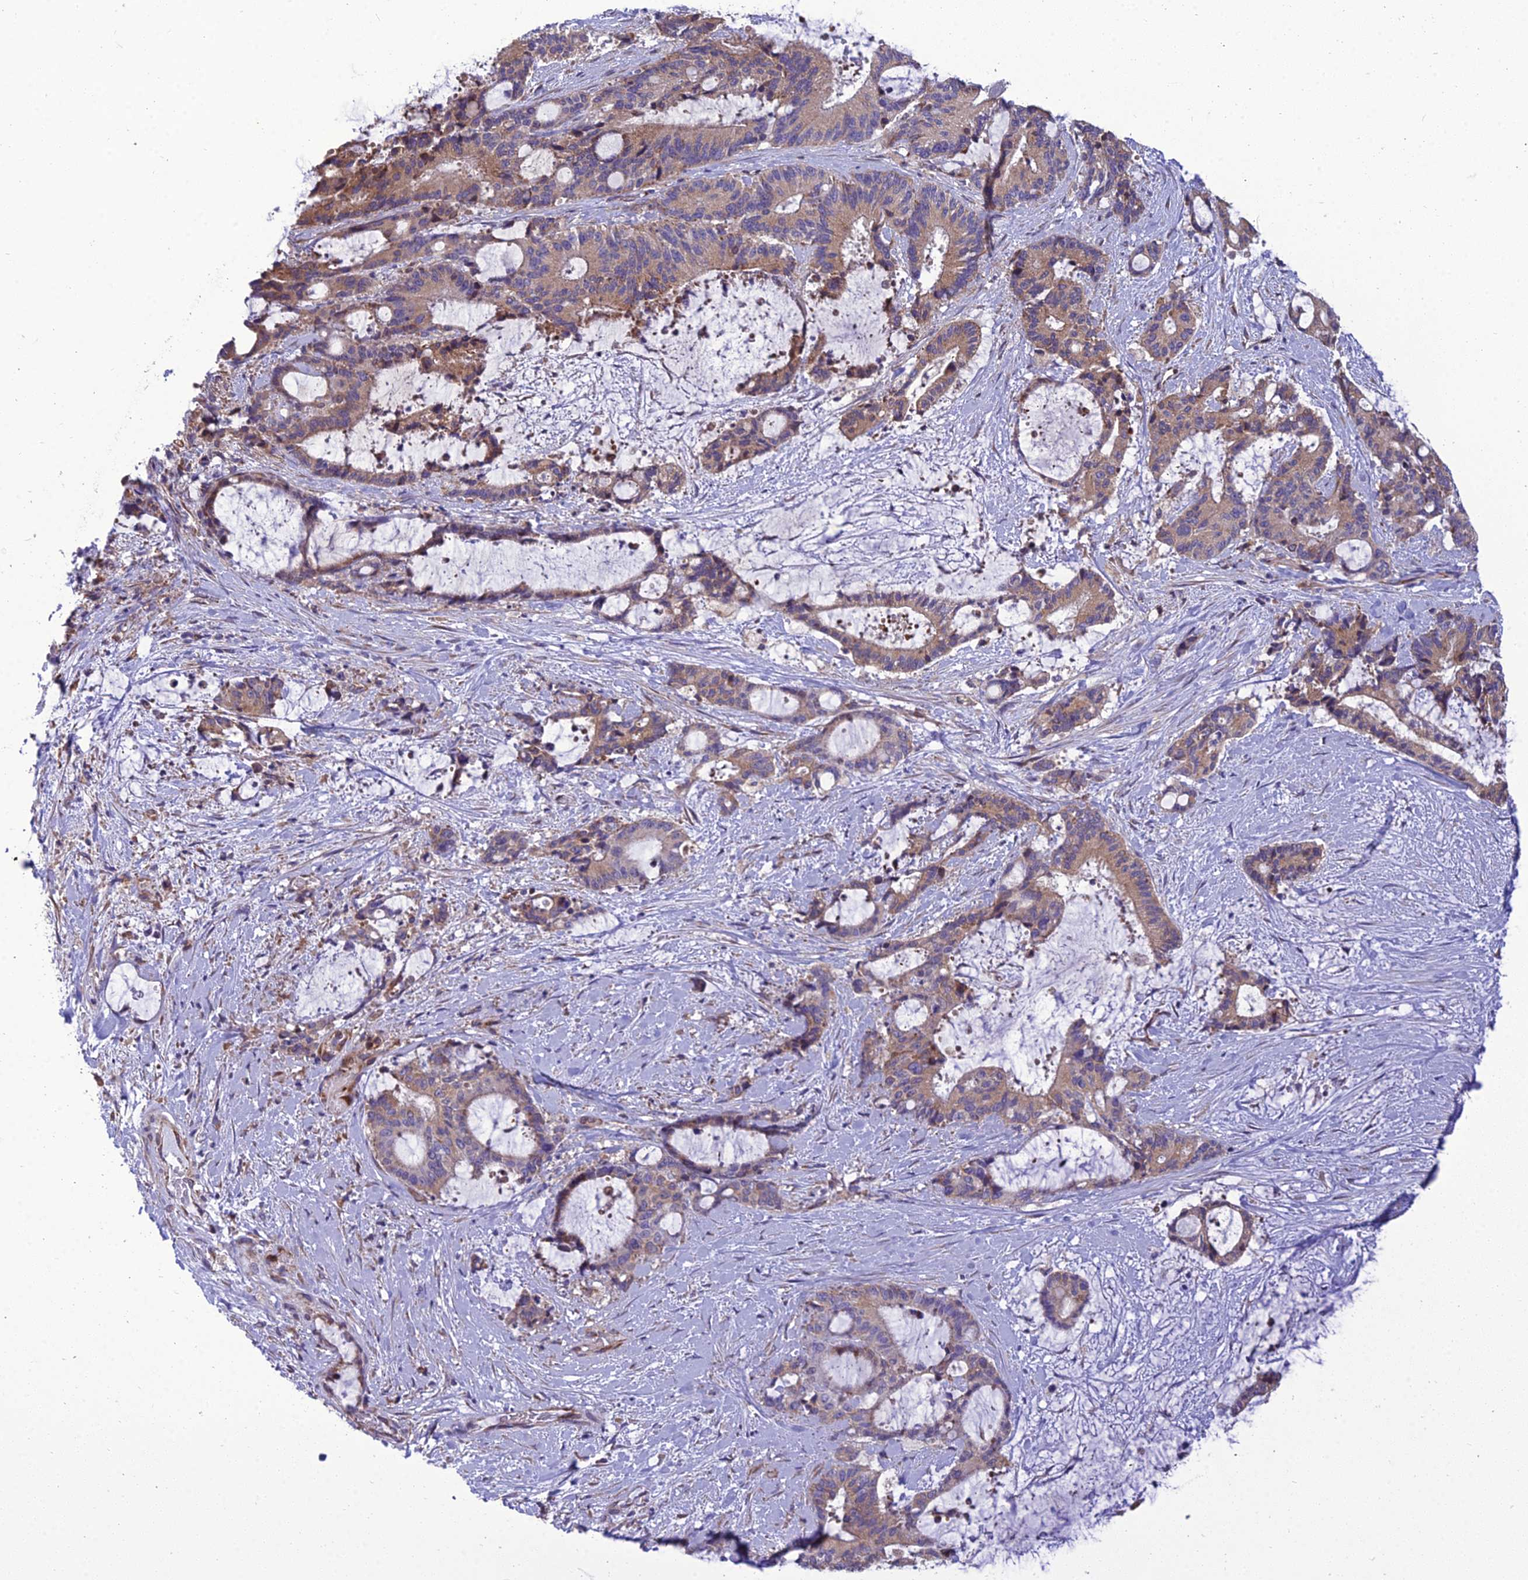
{"staining": {"intensity": "weak", "quantity": ">75%", "location": "cytoplasmic/membranous"}, "tissue": "liver cancer", "cell_type": "Tumor cells", "image_type": "cancer", "snomed": [{"axis": "morphology", "description": "Normal tissue, NOS"}, {"axis": "morphology", "description": "Cholangiocarcinoma"}, {"axis": "topography", "description": "Liver"}, {"axis": "topography", "description": "Peripheral nerve tissue"}], "caption": "IHC (DAB) staining of liver cancer shows weak cytoplasmic/membranous protein expression in approximately >75% of tumor cells.", "gene": "GIMAP1", "patient": {"sex": "female", "age": 73}}